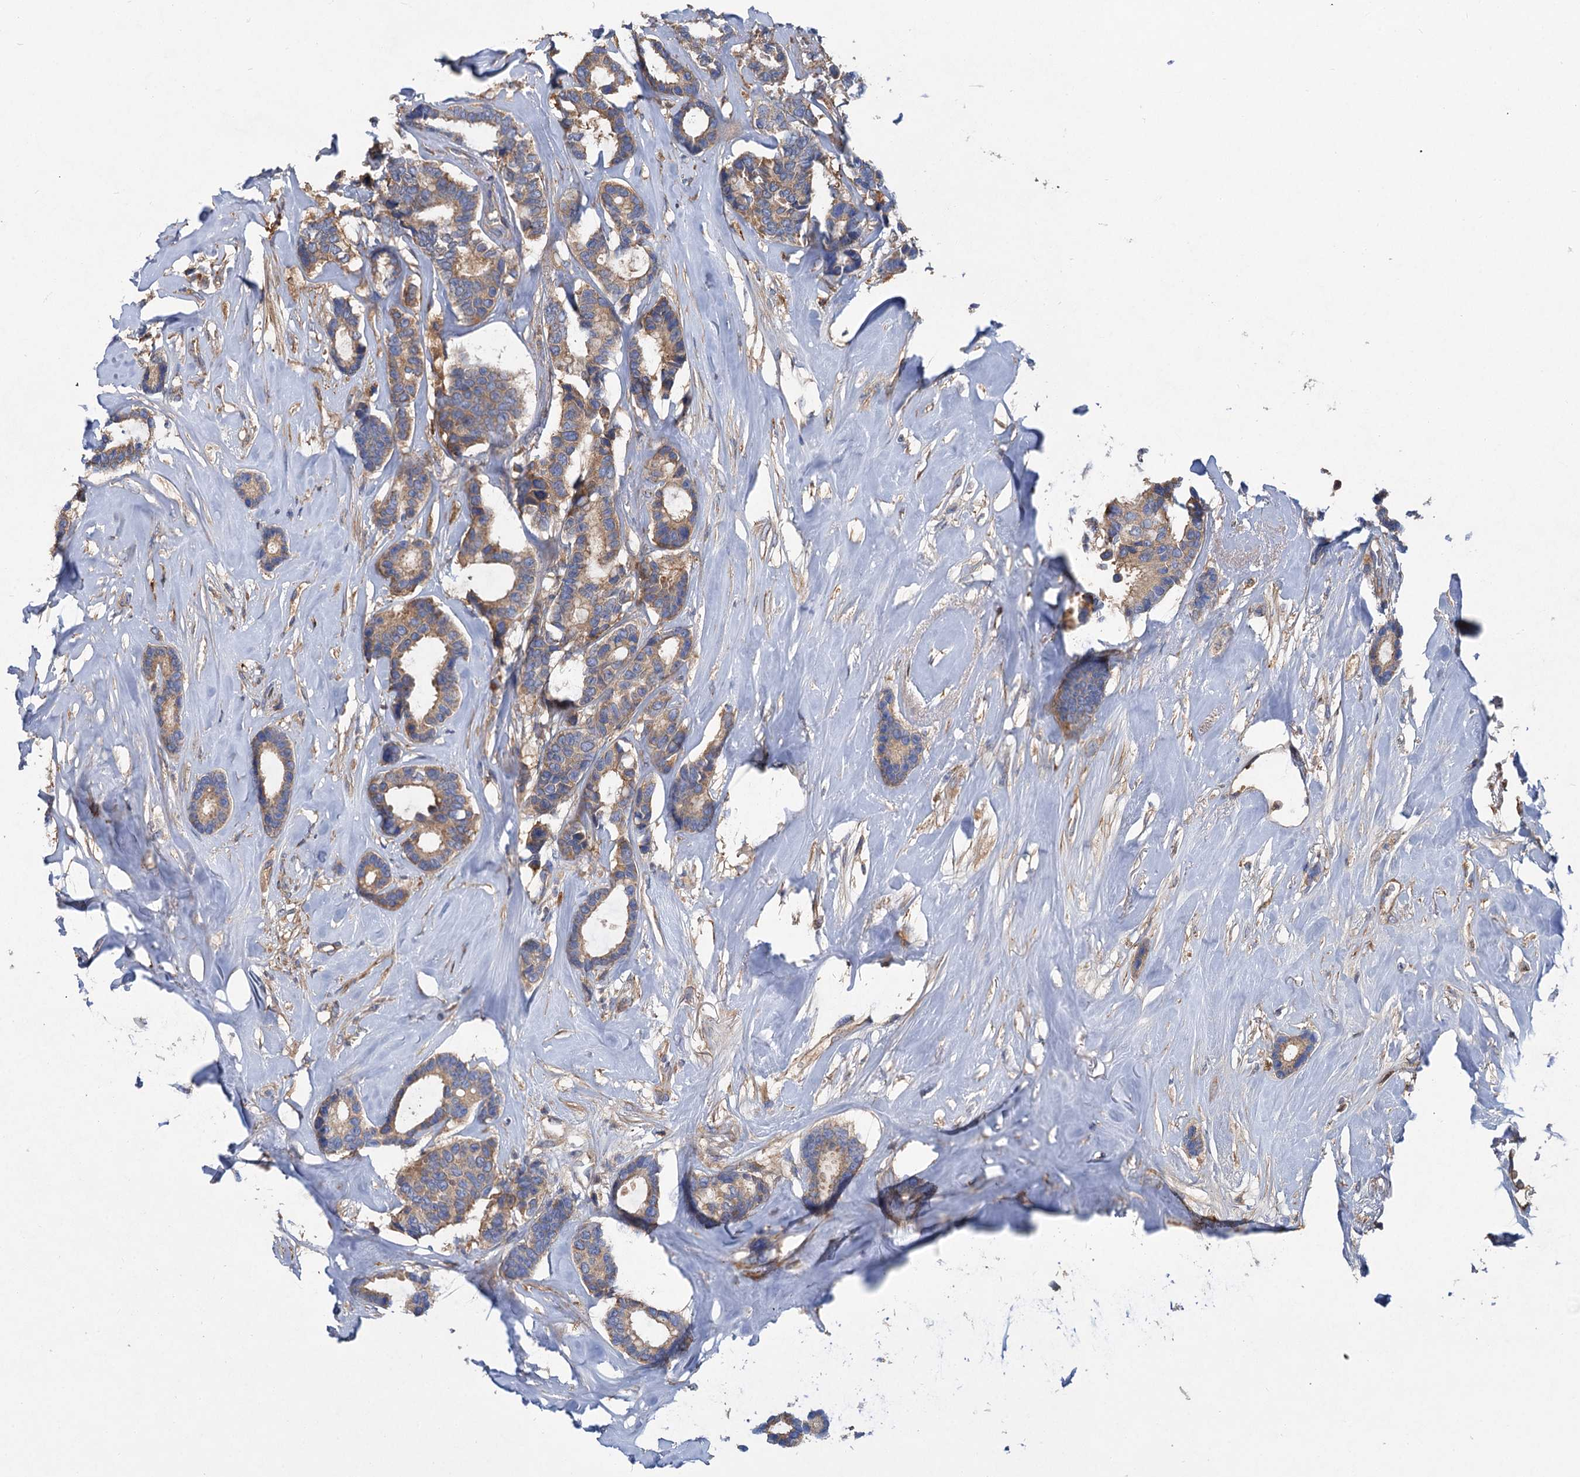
{"staining": {"intensity": "moderate", "quantity": ">75%", "location": "cytoplasmic/membranous"}, "tissue": "breast cancer", "cell_type": "Tumor cells", "image_type": "cancer", "snomed": [{"axis": "morphology", "description": "Duct carcinoma"}, {"axis": "topography", "description": "Breast"}], "caption": "Breast intraductal carcinoma stained with a brown dye displays moderate cytoplasmic/membranous positive staining in about >75% of tumor cells.", "gene": "ALKBH7", "patient": {"sex": "female", "age": 87}}